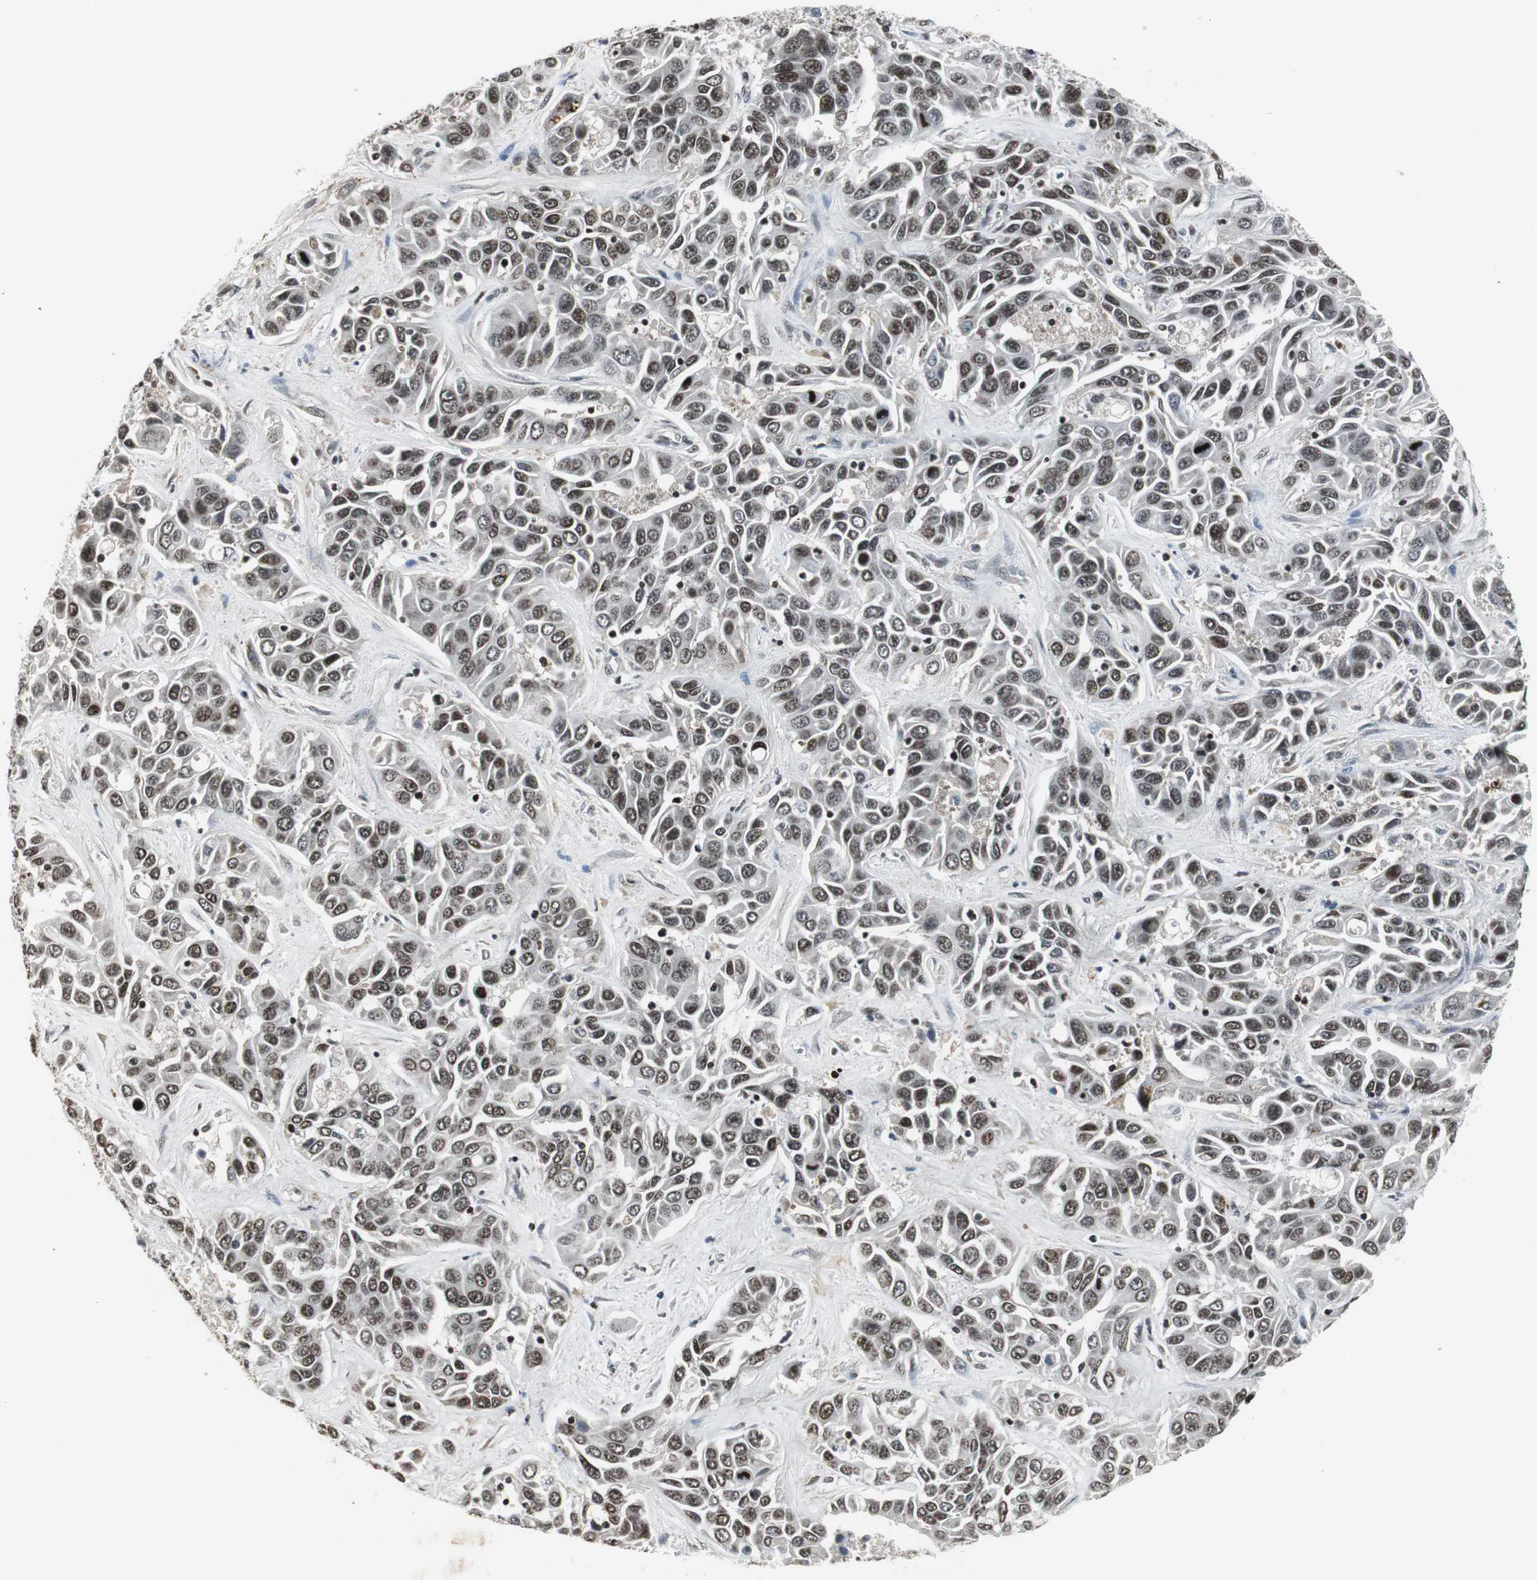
{"staining": {"intensity": "weak", "quantity": ">75%", "location": "nuclear"}, "tissue": "liver cancer", "cell_type": "Tumor cells", "image_type": "cancer", "snomed": [{"axis": "morphology", "description": "Cholangiocarcinoma"}, {"axis": "topography", "description": "Liver"}], "caption": "Weak nuclear staining for a protein is present in approximately >75% of tumor cells of liver cholangiocarcinoma using IHC.", "gene": "MPG", "patient": {"sex": "female", "age": 52}}